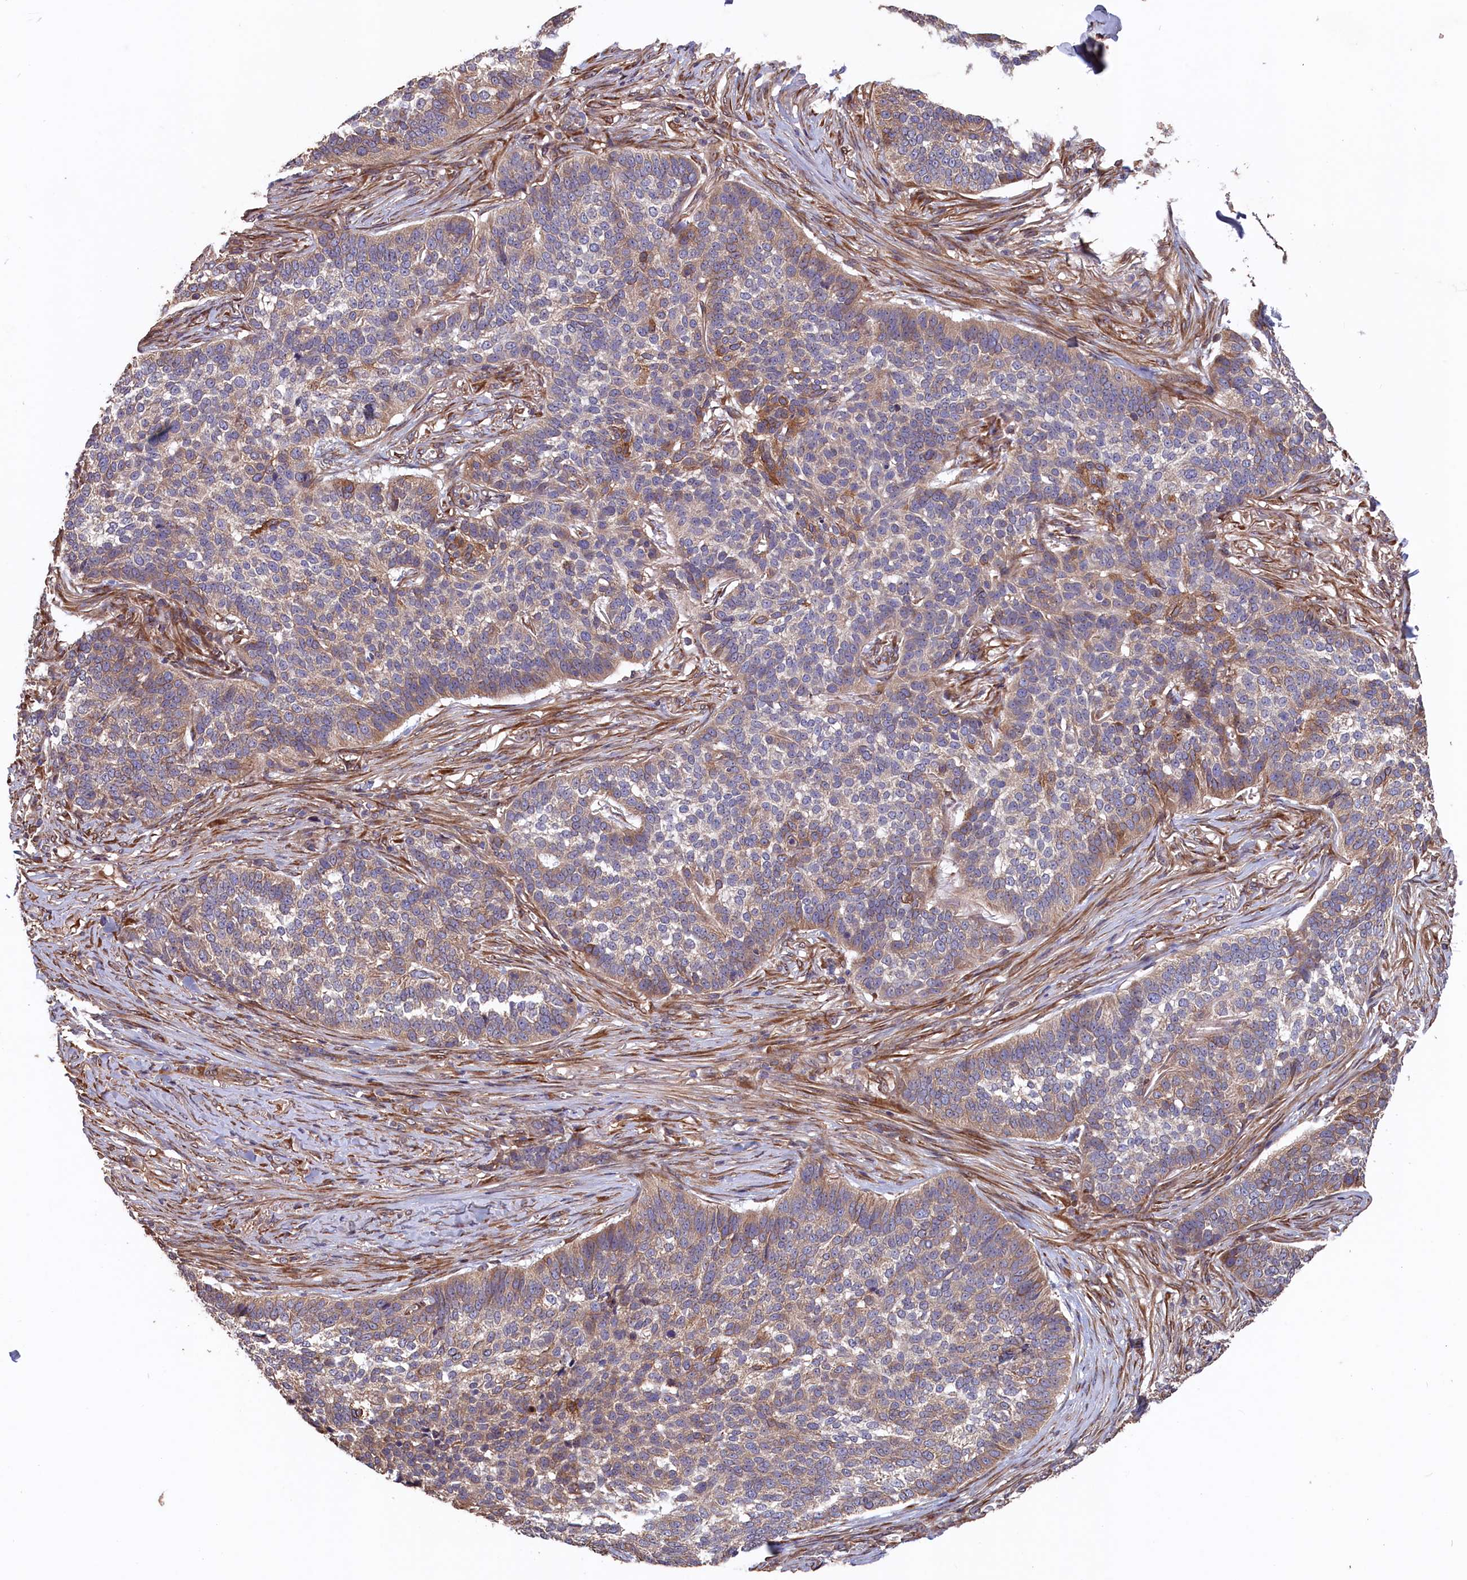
{"staining": {"intensity": "weak", "quantity": "25%-75%", "location": "cytoplasmic/membranous"}, "tissue": "skin cancer", "cell_type": "Tumor cells", "image_type": "cancer", "snomed": [{"axis": "morphology", "description": "Basal cell carcinoma"}, {"axis": "topography", "description": "Skin"}], "caption": "High-magnification brightfield microscopy of skin basal cell carcinoma stained with DAB (3,3'-diaminobenzidine) (brown) and counterstained with hematoxylin (blue). tumor cells exhibit weak cytoplasmic/membranous expression is seen in about25%-75% of cells. The staining is performed using DAB (3,3'-diaminobenzidine) brown chromogen to label protein expression. The nuclei are counter-stained blue using hematoxylin.", "gene": "GREB1L", "patient": {"sex": "male", "age": 85}}